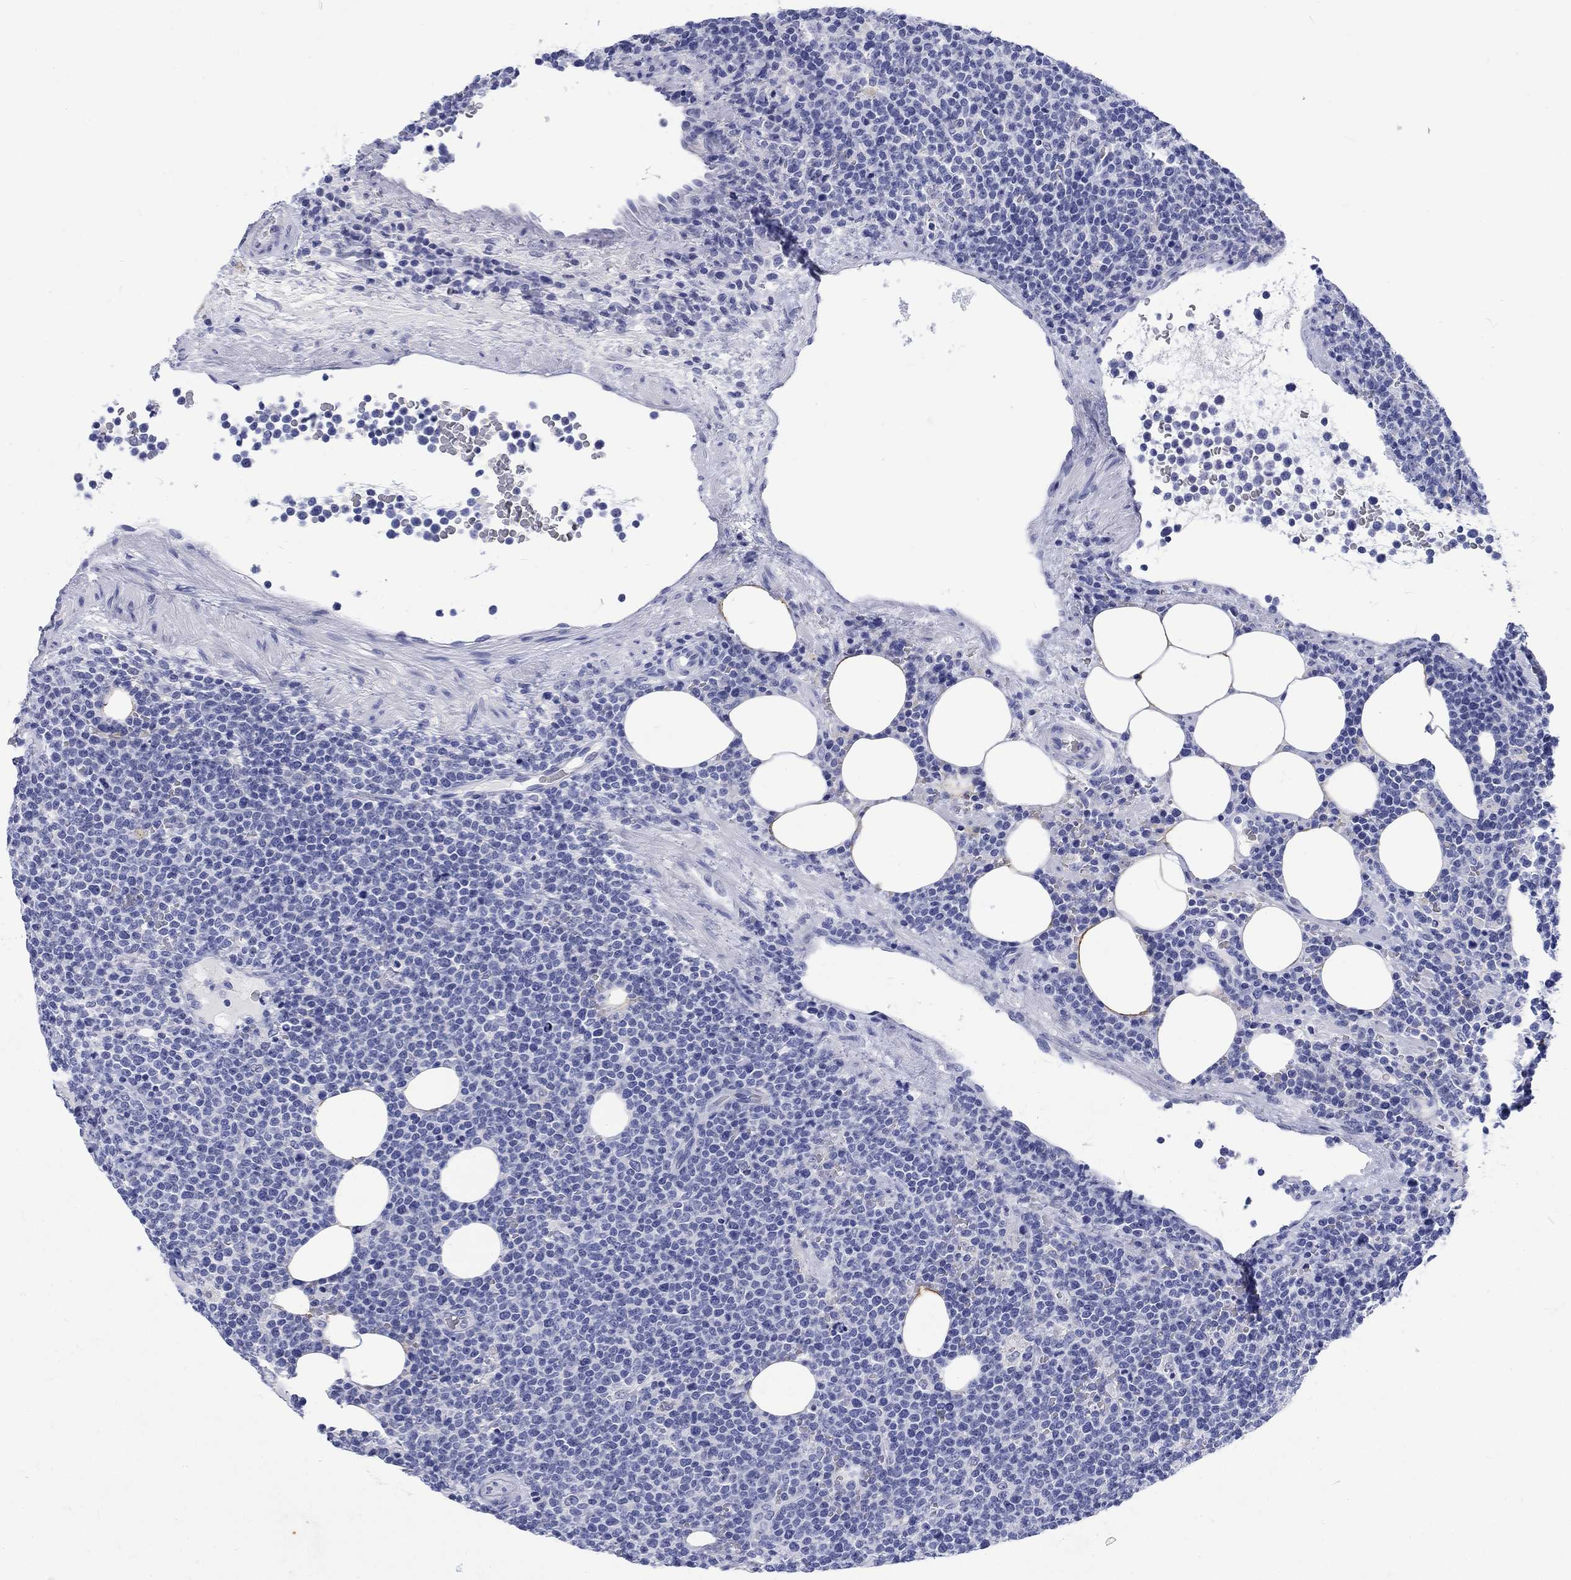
{"staining": {"intensity": "negative", "quantity": "none", "location": "none"}, "tissue": "lymphoma", "cell_type": "Tumor cells", "image_type": "cancer", "snomed": [{"axis": "morphology", "description": "Malignant lymphoma, non-Hodgkin's type, High grade"}, {"axis": "topography", "description": "Lymph node"}], "caption": "IHC image of neoplastic tissue: human lymphoma stained with DAB reveals no significant protein positivity in tumor cells. (Stains: DAB (3,3'-diaminobenzidine) IHC with hematoxylin counter stain, Microscopy: brightfield microscopy at high magnification).", "gene": "KRT76", "patient": {"sex": "male", "age": 61}}